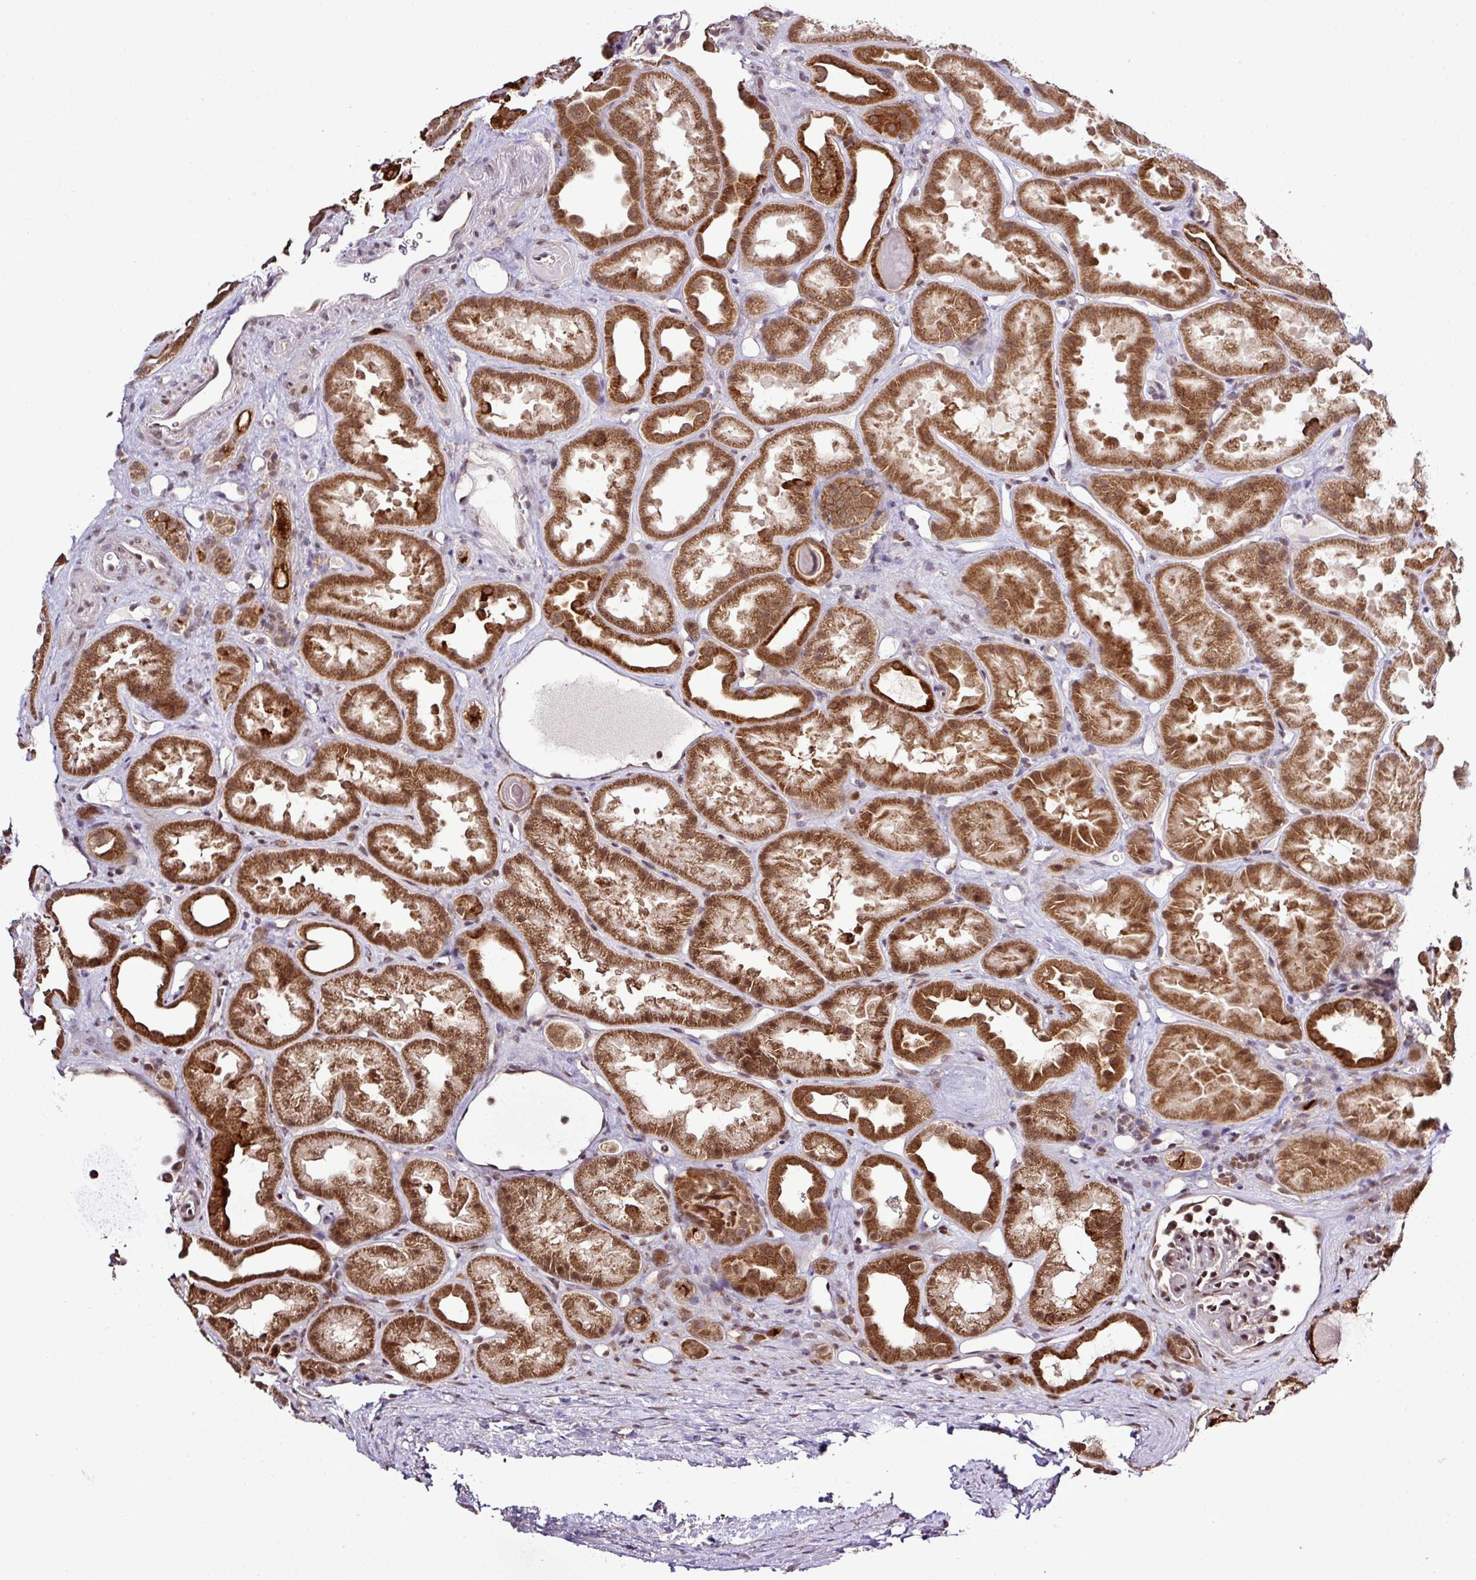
{"staining": {"intensity": "moderate", "quantity": "<25%", "location": "nuclear"}, "tissue": "kidney", "cell_type": "Cells in glomeruli", "image_type": "normal", "snomed": [{"axis": "morphology", "description": "Normal tissue, NOS"}, {"axis": "topography", "description": "Kidney"}], "caption": "Protein expression analysis of normal human kidney reveals moderate nuclear staining in approximately <25% of cells in glomeruli.", "gene": "SMCO4", "patient": {"sex": "male", "age": 61}}